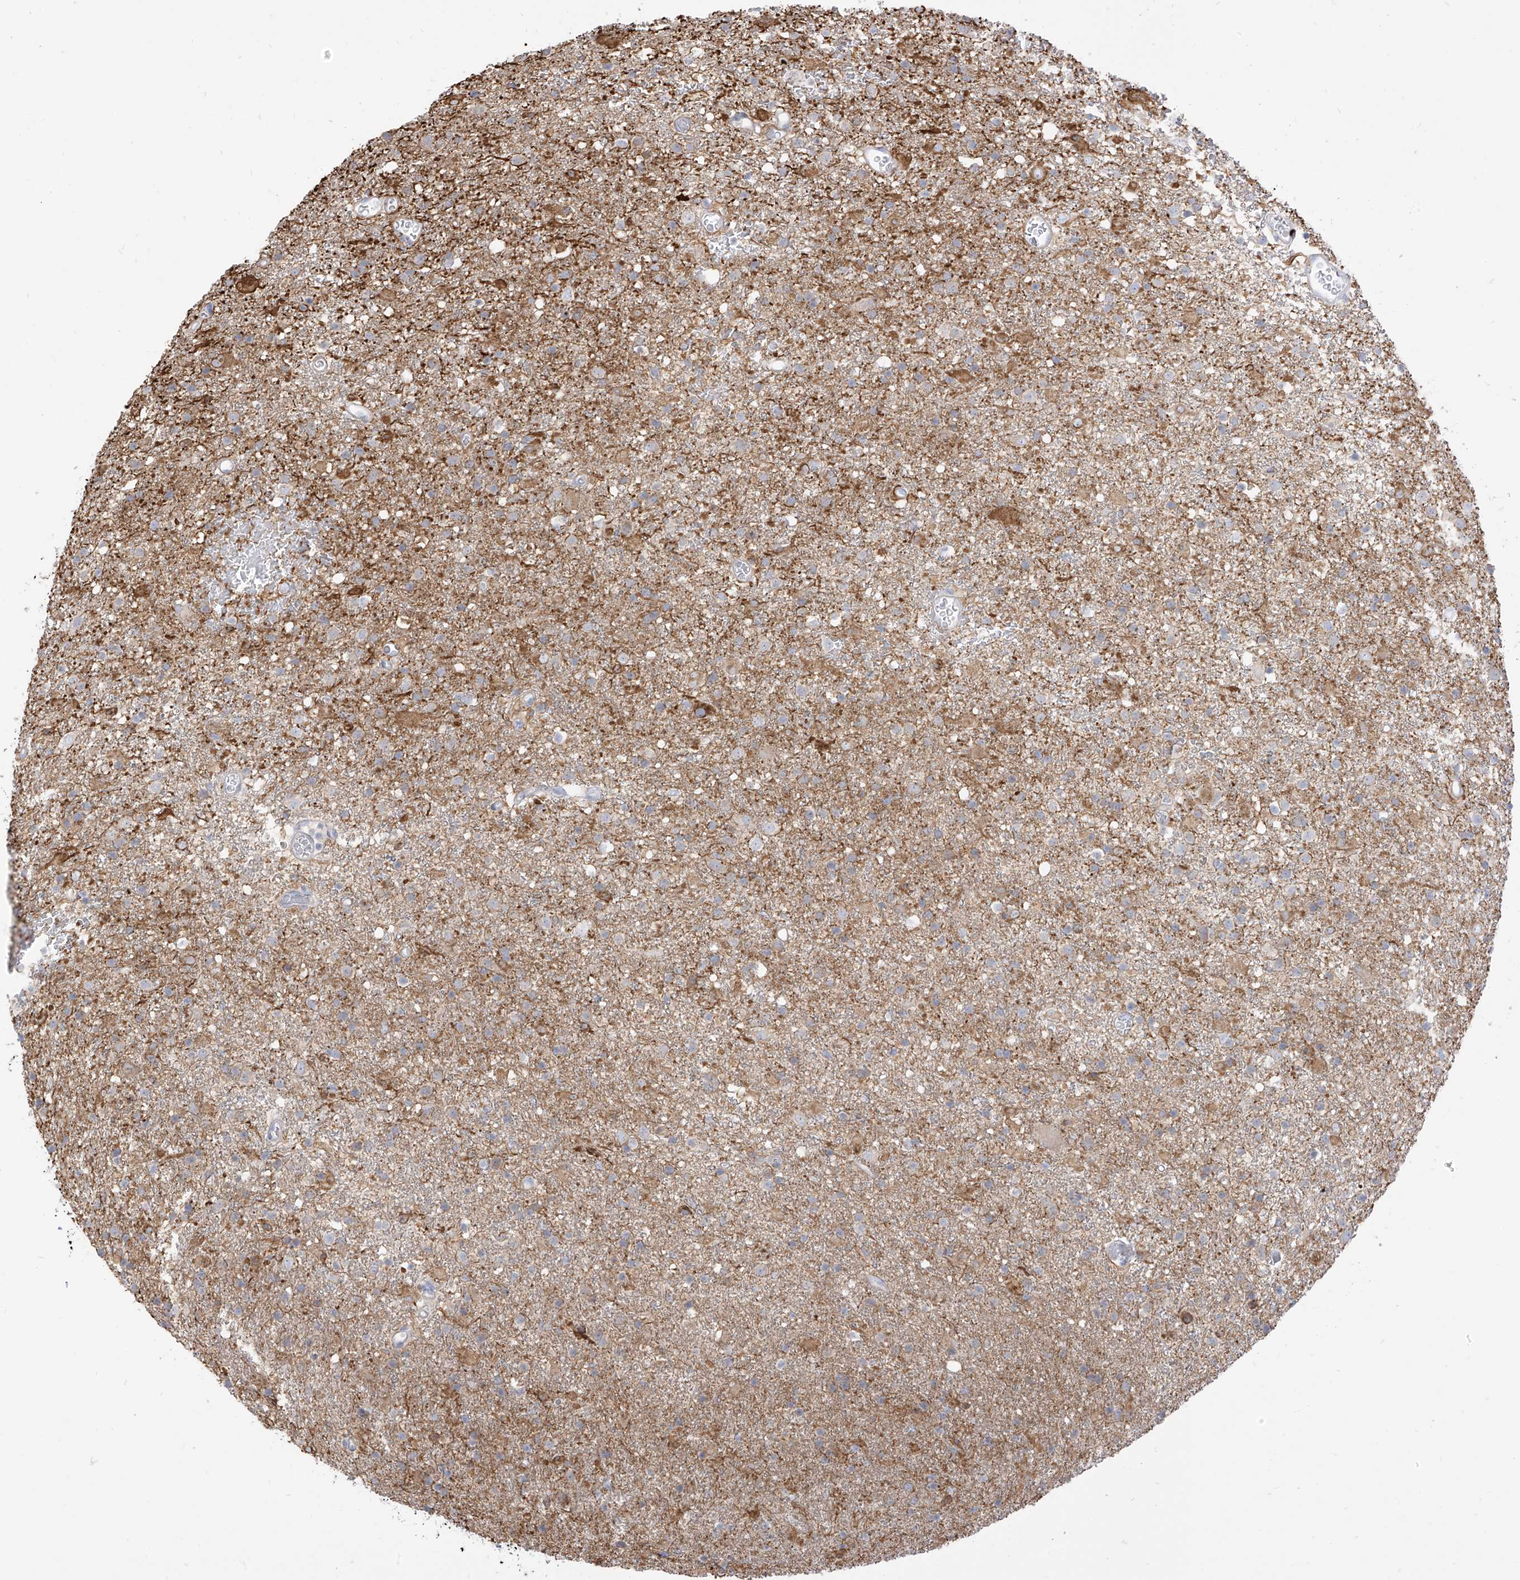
{"staining": {"intensity": "negative", "quantity": "none", "location": "none"}, "tissue": "glioma", "cell_type": "Tumor cells", "image_type": "cancer", "snomed": [{"axis": "morphology", "description": "Glioma, malignant, Low grade"}, {"axis": "topography", "description": "Brain"}], "caption": "DAB (3,3'-diaminobenzidine) immunohistochemical staining of glioma exhibits no significant positivity in tumor cells.", "gene": "ARHGEF40", "patient": {"sex": "male", "age": 65}}